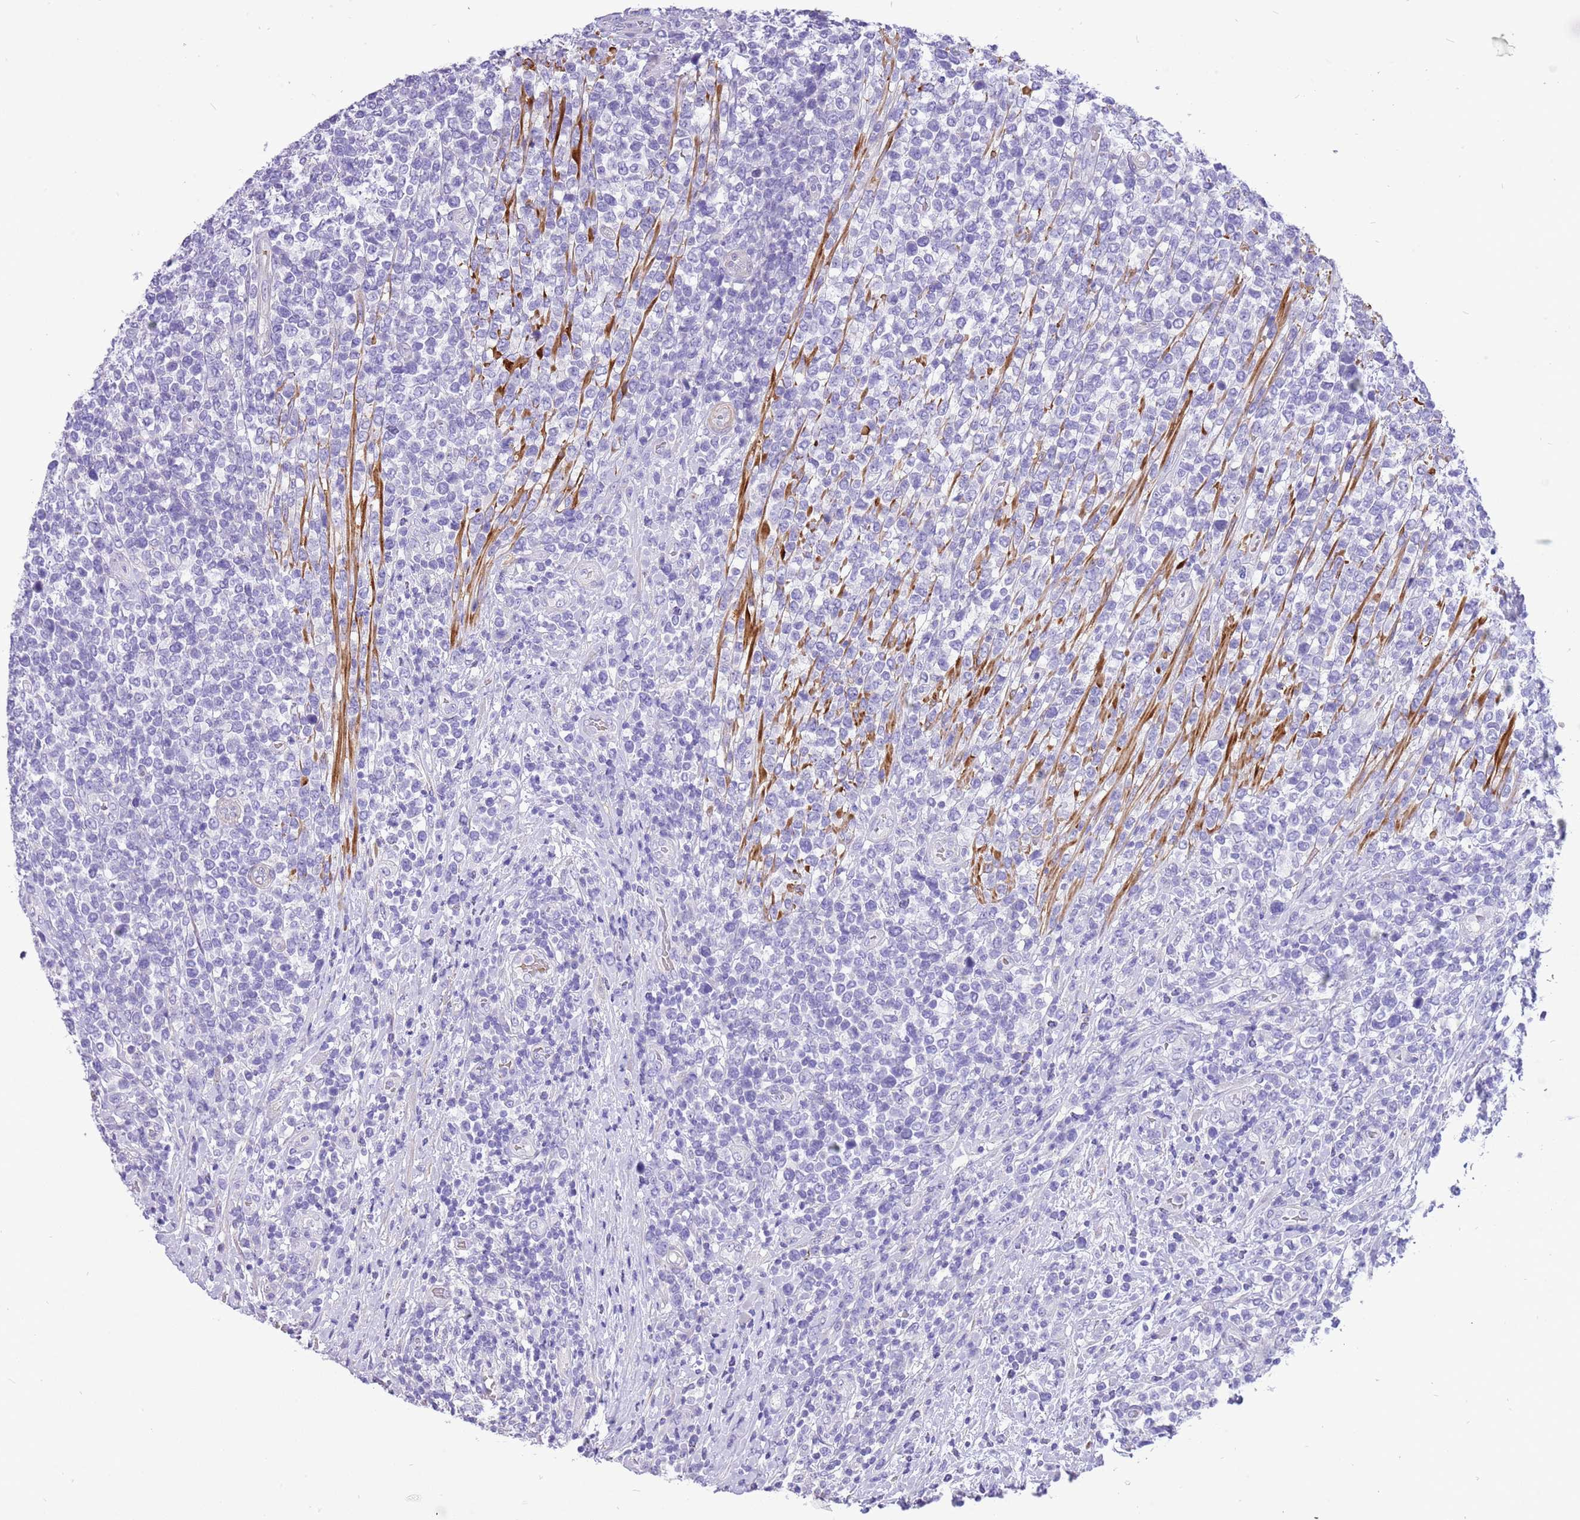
{"staining": {"intensity": "negative", "quantity": "none", "location": "none"}, "tissue": "lymphoma", "cell_type": "Tumor cells", "image_type": "cancer", "snomed": [{"axis": "morphology", "description": "Malignant lymphoma, non-Hodgkin's type, High grade"}, {"axis": "topography", "description": "Soft tissue"}], "caption": "Tumor cells are negative for brown protein staining in malignant lymphoma, non-Hodgkin's type (high-grade). Brightfield microscopy of IHC stained with DAB (3,3'-diaminobenzidine) (brown) and hematoxylin (blue), captured at high magnification.", "gene": "KBTBD3", "patient": {"sex": "female", "age": 56}}